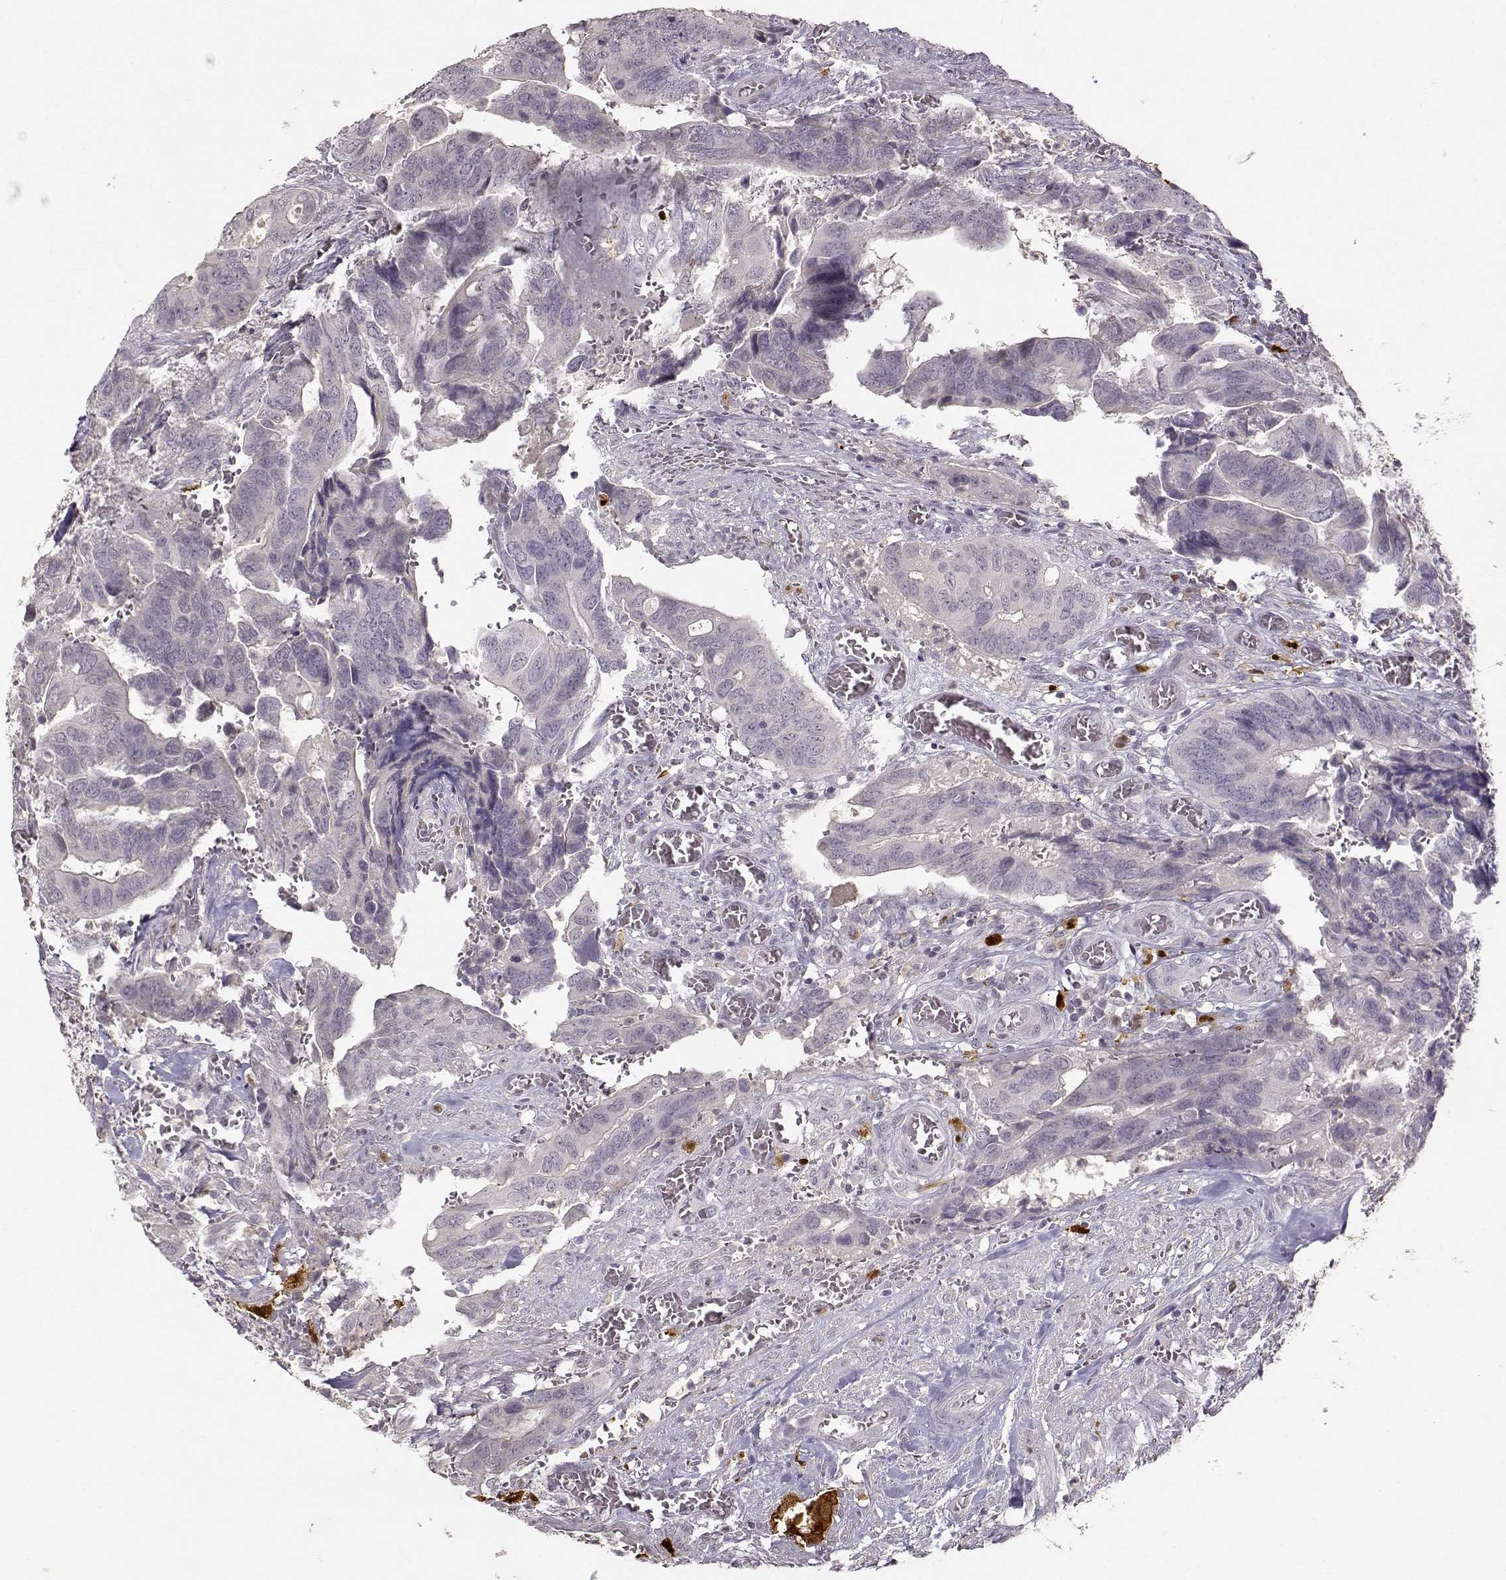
{"staining": {"intensity": "negative", "quantity": "none", "location": "none"}, "tissue": "colorectal cancer", "cell_type": "Tumor cells", "image_type": "cancer", "snomed": [{"axis": "morphology", "description": "Adenocarcinoma, NOS"}, {"axis": "topography", "description": "Colon"}], "caption": "There is no significant positivity in tumor cells of colorectal cancer. (Immunohistochemistry, brightfield microscopy, high magnification).", "gene": "S100B", "patient": {"sex": "male", "age": 49}}